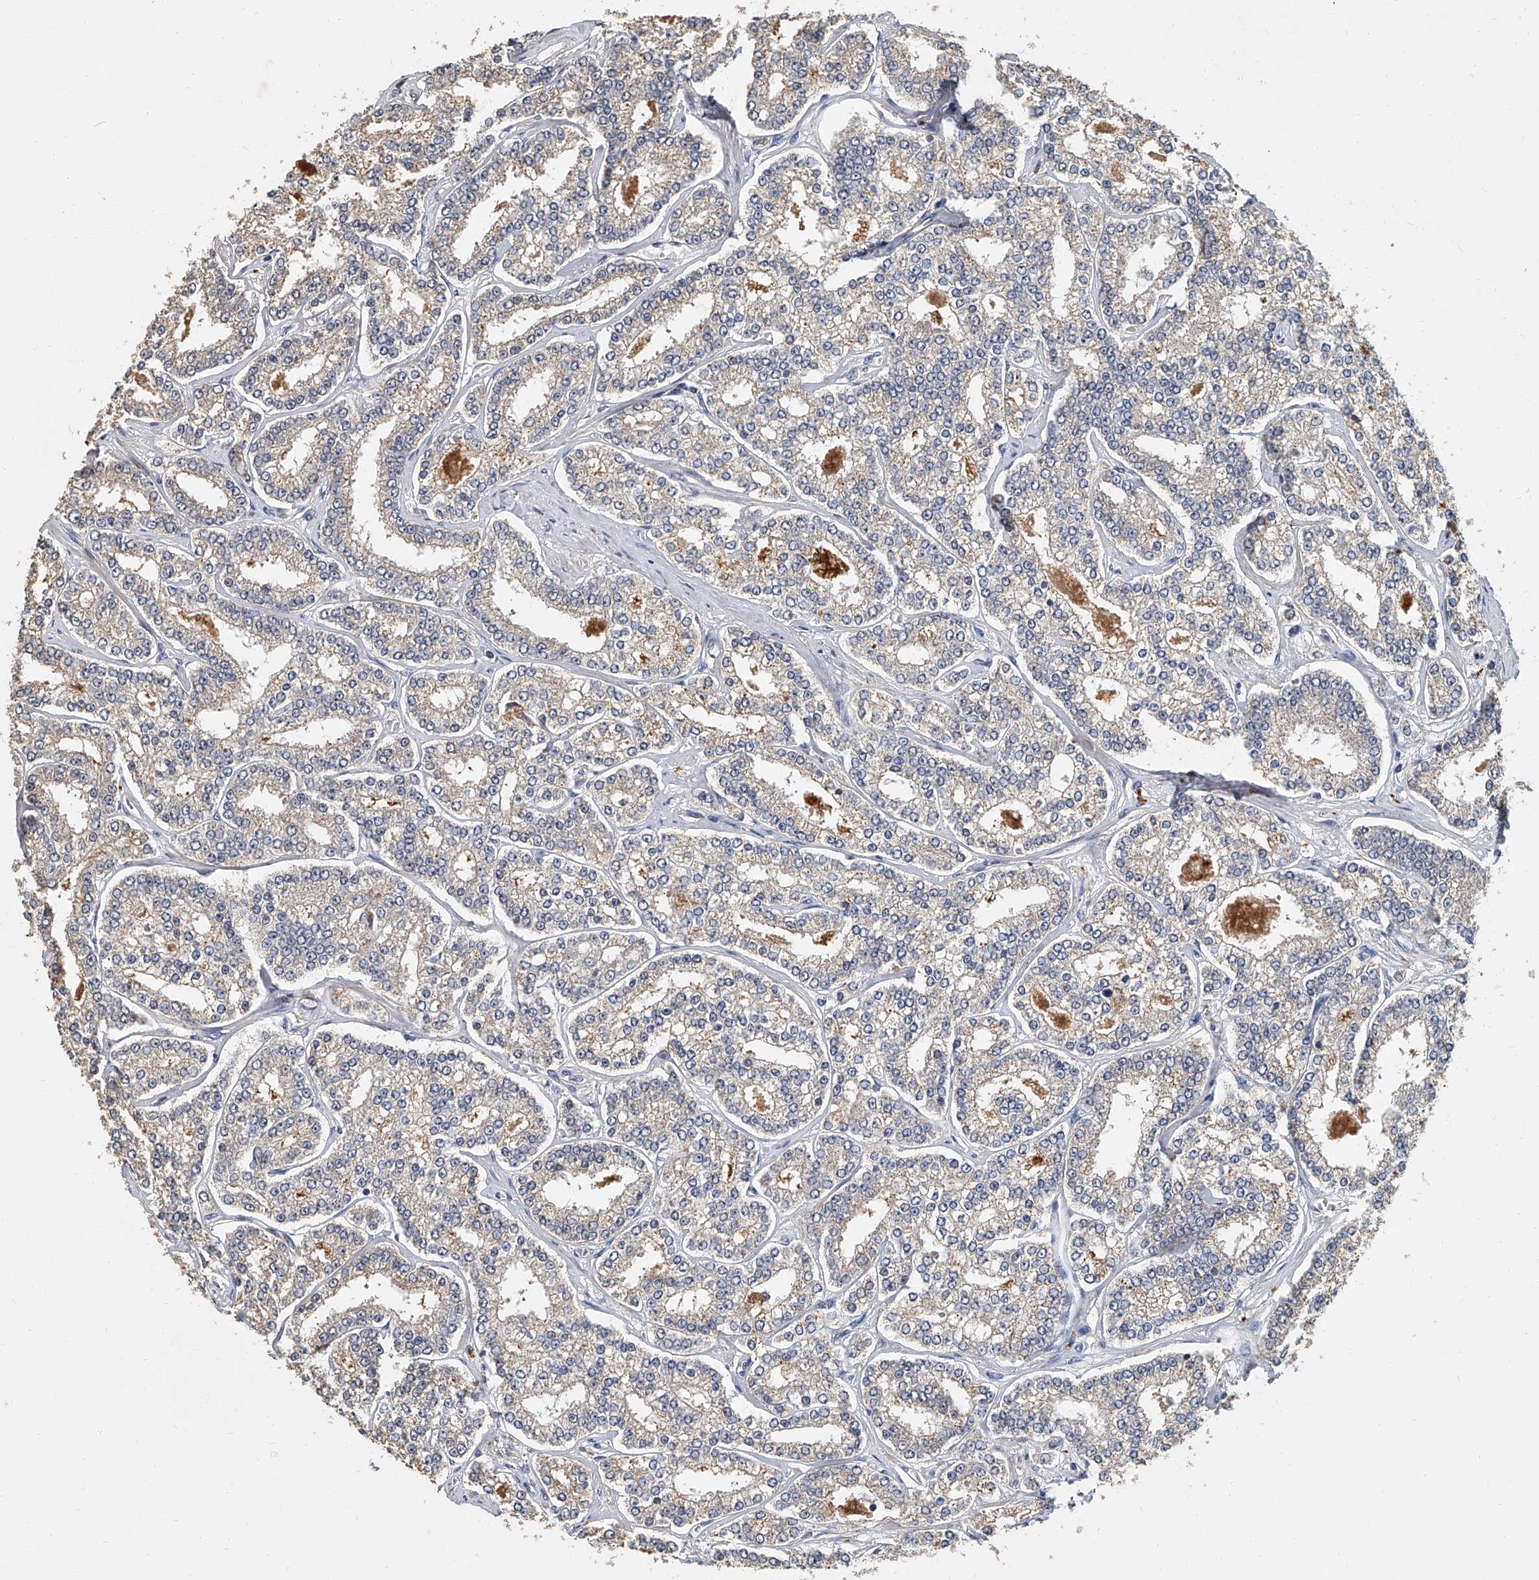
{"staining": {"intensity": "weak", "quantity": ">75%", "location": "cytoplasmic/membranous"}, "tissue": "prostate cancer", "cell_type": "Tumor cells", "image_type": "cancer", "snomed": [{"axis": "morphology", "description": "Normal tissue, NOS"}, {"axis": "morphology", "description": "Adenocarcinoma, High grade"}, {"axis": "topography", "description": "Prostate"}], "caption": "High-magnification brightfield microscopy of adenocarcinoma (high-grade) (prostate) stained with DAB (brown) and counterstained with hematoxylin (blue). tumor cells exhibit weak cytoplasmic/membranous positivity is seen in approximately>75% of cells.", "gene": "JAG2", "patient": {"sex": "male", "age": 83}}